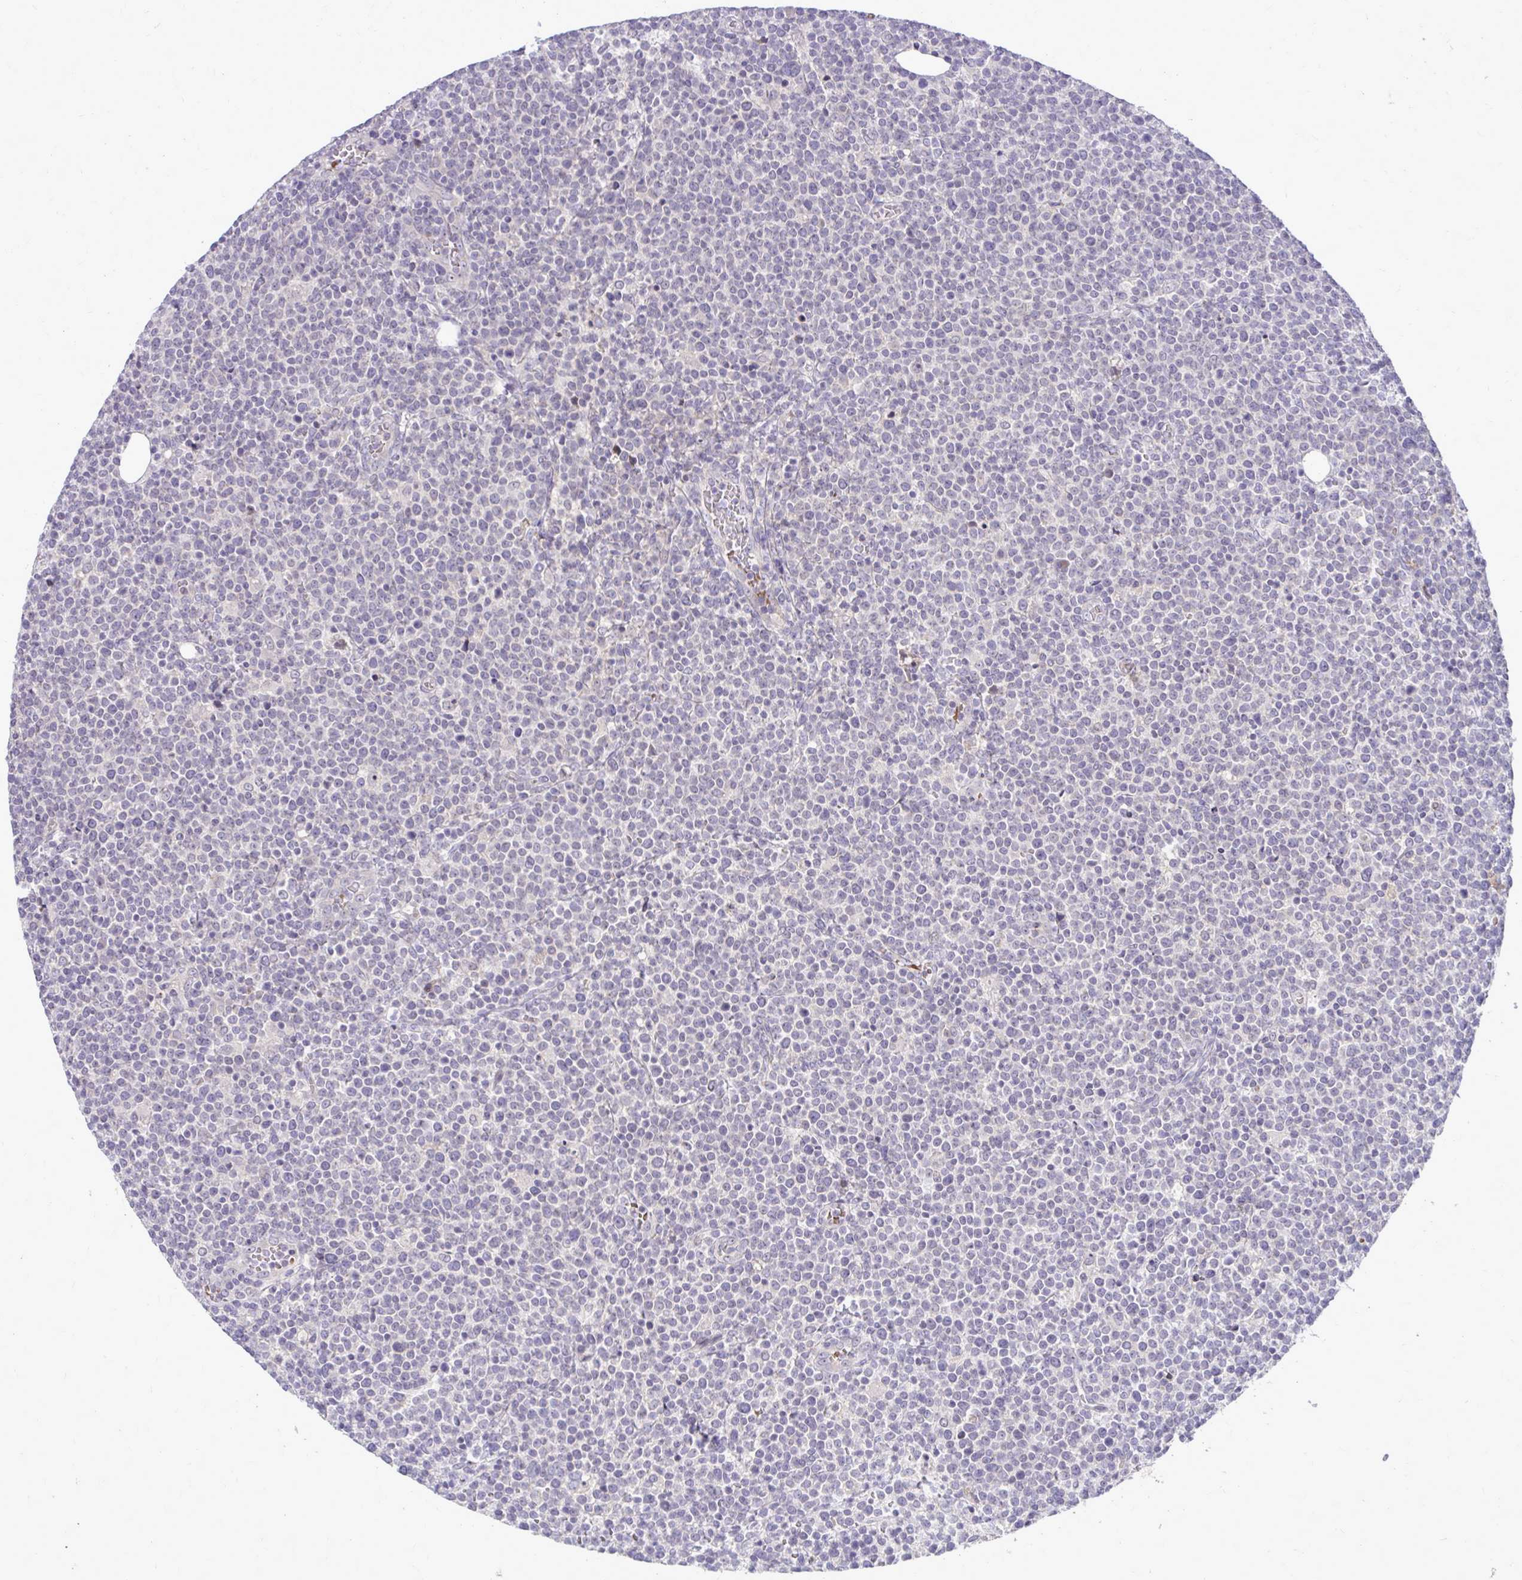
{"staining": {"intensity": "negative", "quantity": "none", "location": "none"}, "tissue": "lymphoma", "cell_type": "Tumor cells", "image_type": "cancer", "snomed": [{"axis": "morphology", "description": "Malignant lymphoma, non-Hodgkin's type, High grade"}, {"axis": "topography", "description": "Lymph node"}], "caption": "This is an immunohistochemistry (IHC) photomicrograph of malignant lymphoma, non-Hodgkin's type (high-grade). There is no expression in tumor cells.", "gene": "DPY19L1", "patient": {"sex": "male", "age": 61}}